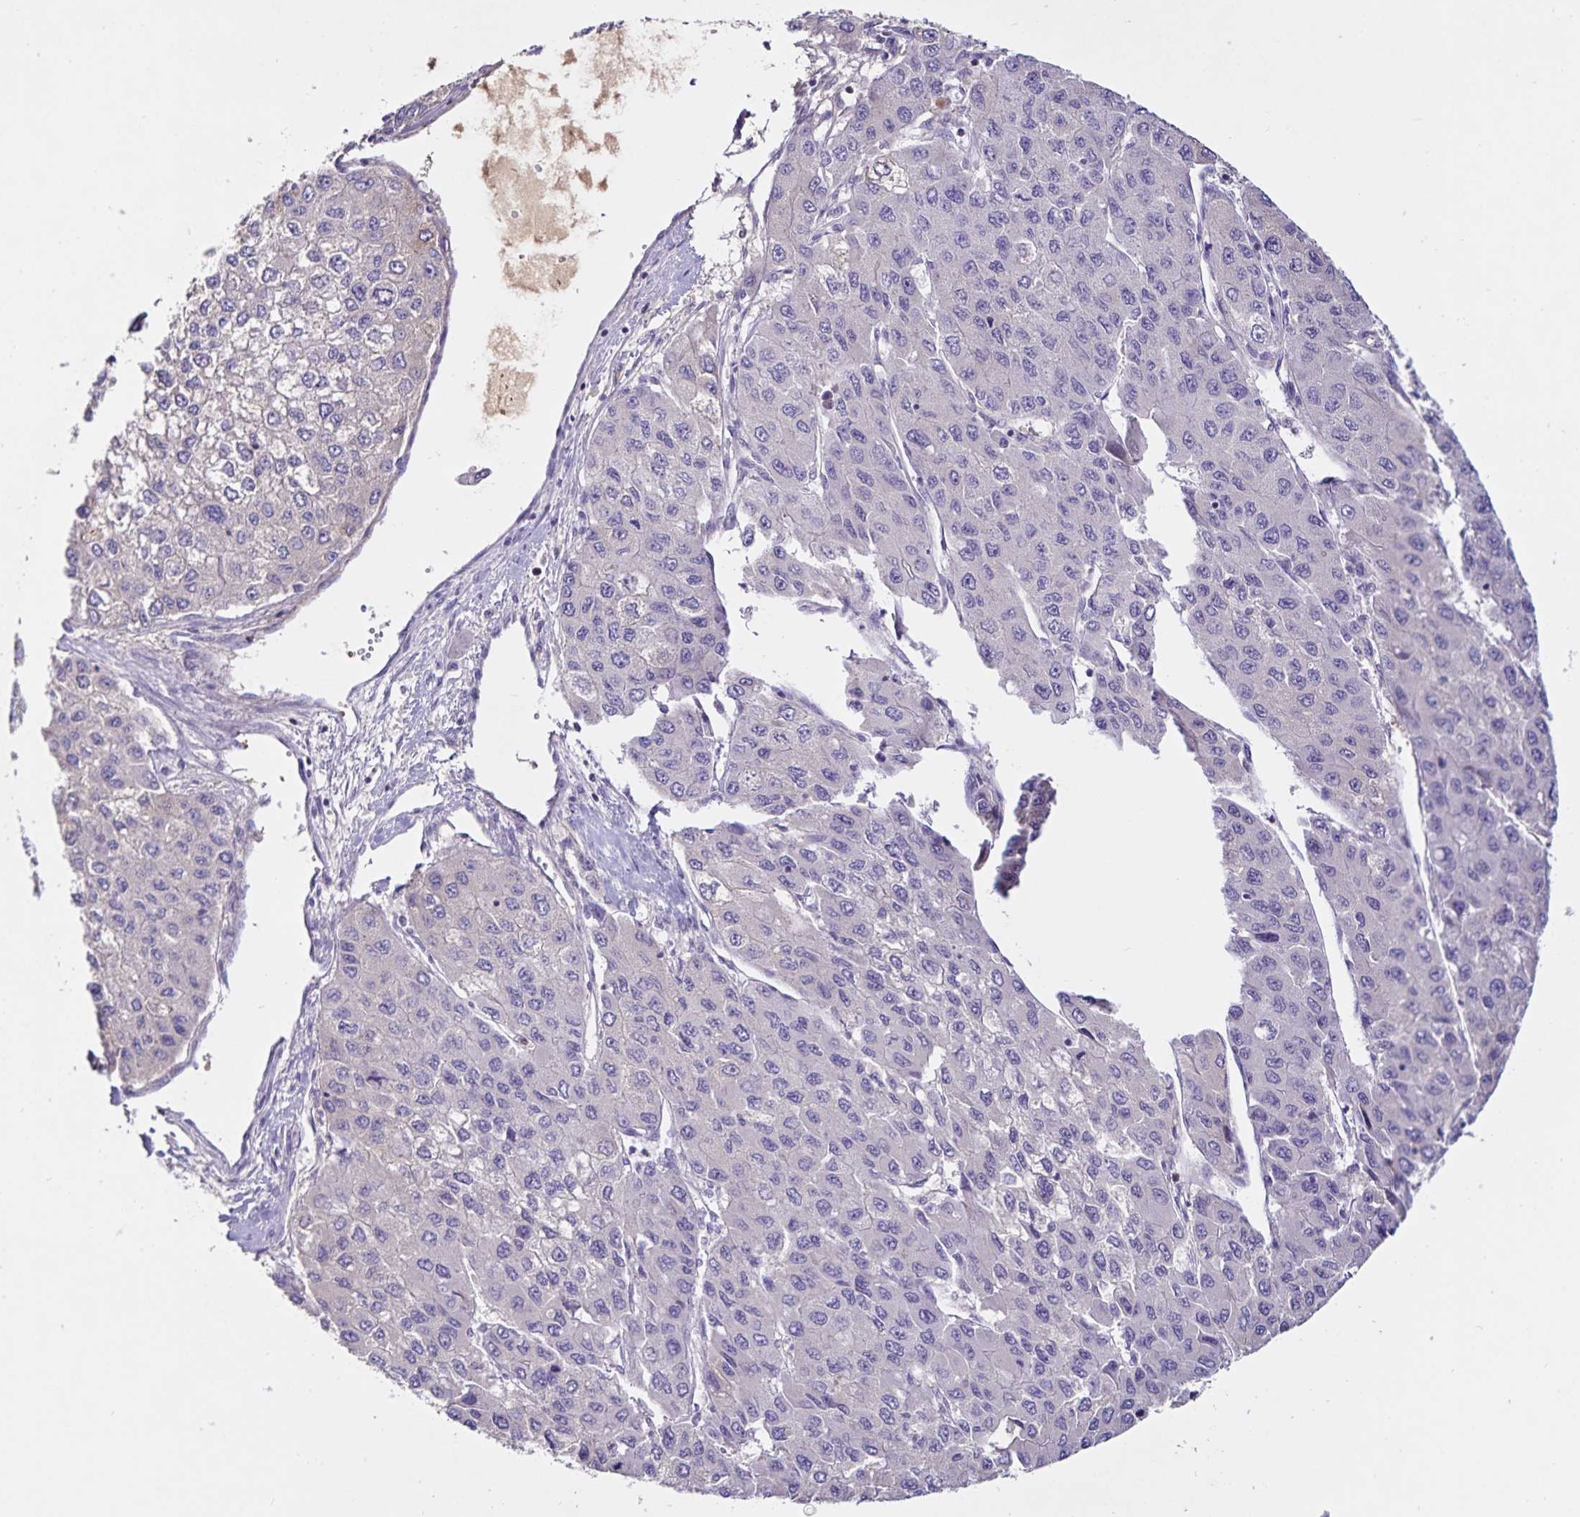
{"staining": {"intensity": "negative", "quantity": "none", "location": "none"}, "tissue": "liver cancer", "cell_type": "Tumor cells", "image_type": "cancer", "snomed": [{"axis": "morphology", "description": "Carcinoma, Hepatocellular, NOS"}, {"axis": "topography", "description": "Liver"}], "caption": "Tumor cells show no significant positivity in liver cancer.", "gene": "FGG", "patient": {"sex": "female", "age": 66}}